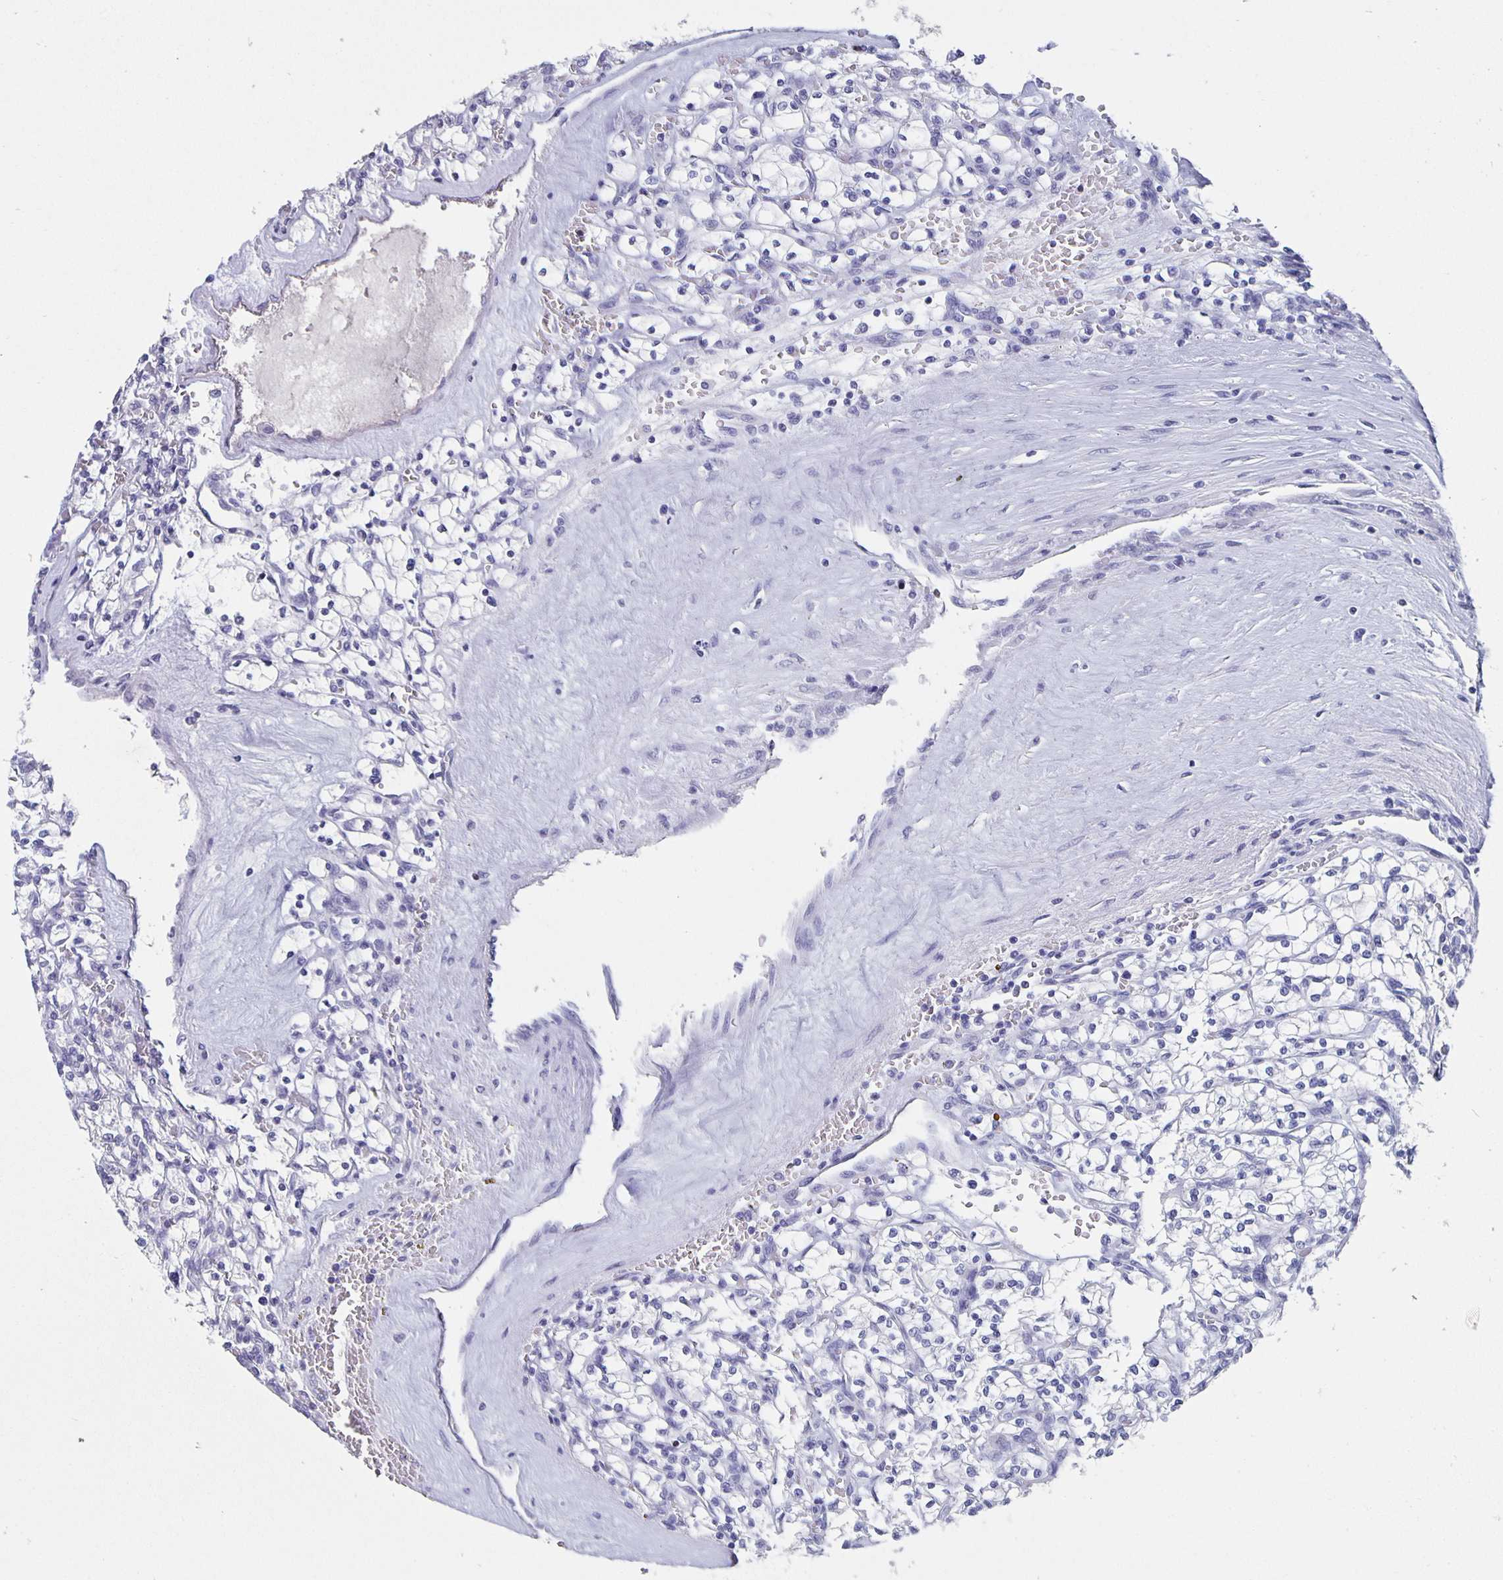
{"staining": {"intensity": "negative", "quantity": "none", "location": "none"}, "tissue": "renal cancer", "cell_type": "Tumor cells", "image_type": "cancer", "snomed": [{"axis": "morphology", "description": "Adenocarcinoma, NOS"}, {"axis": "topography", "description": "Kidney"}], "caption": "DAB (3,3'-diaminobenzidine) immunohistochemical staining of adenocarcinoma (renal) demonstrates no significant positivity in tumor cells. The staining was performed using DAB to visualize the protein expression in brown, while the nuclei were stained in blue with hematoxylin (Magnification: 20x).", "gene": "SATB2", "patient": {"sex": "female", "age": 64}}